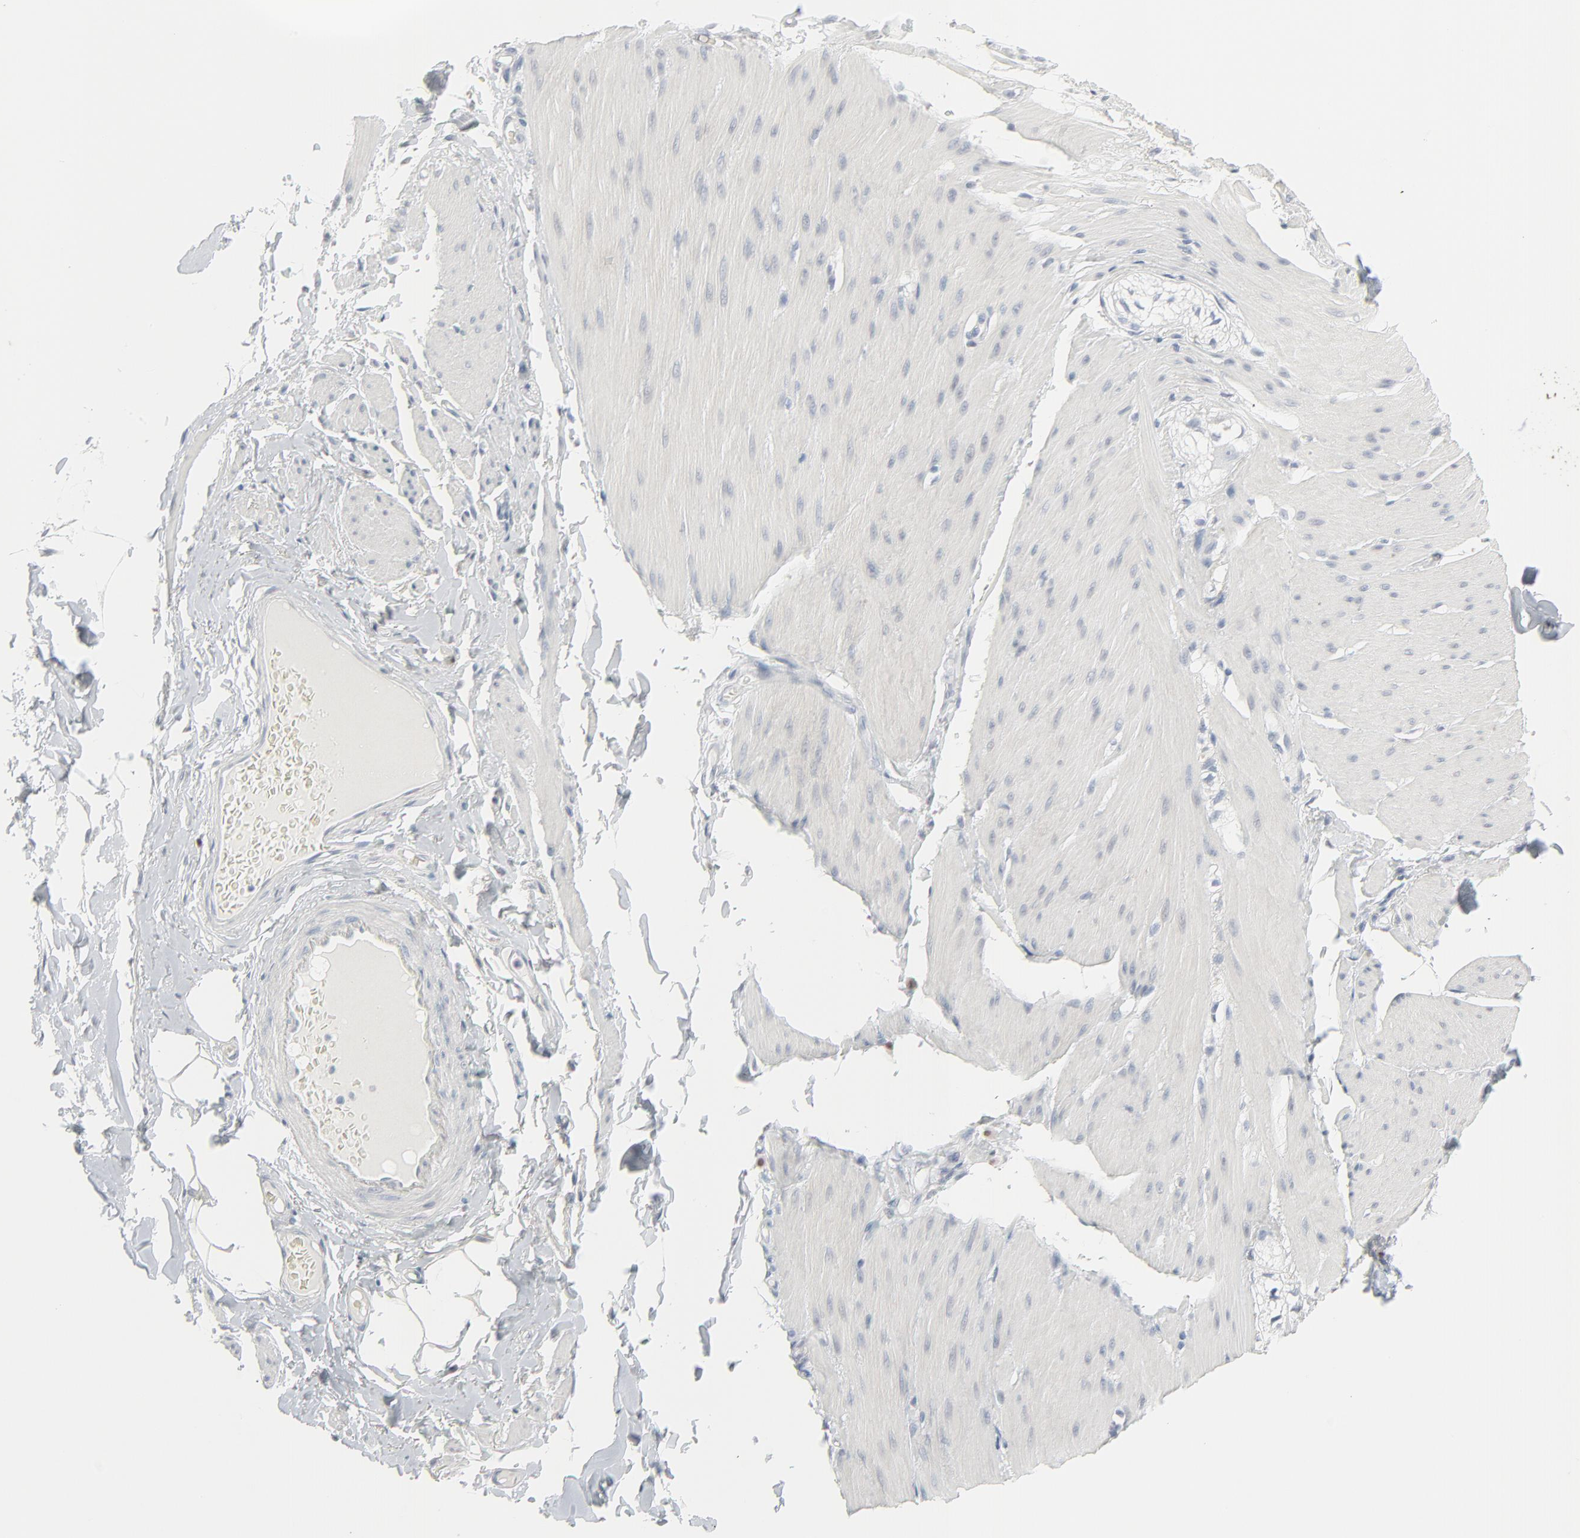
{"staining": {"intensity": "moderate", "quantity": "<25%", "location": "nuclear"}, "tissue": "smooth muscle", "cell_type": "Smooth muscle cells", "image_type": "normal", "snomed": [{"axis": "morphology", "description": "Normal tissue, NOS"}, {"axis": "topography", "description": "Smooth muscle"}, {"axis": "topography", "description": "Cervix"}], "caption": "Immunohistochemical staining of normal smooth muscle shows <25% levels of moderate nuclear protein positivity in approximately <25% of smooth muscle cells. (DAB IHC, brown staining for protein, blue staining for nuclei).", "gene": "MITF", "patient": {"sex": "female", "age": 70}}